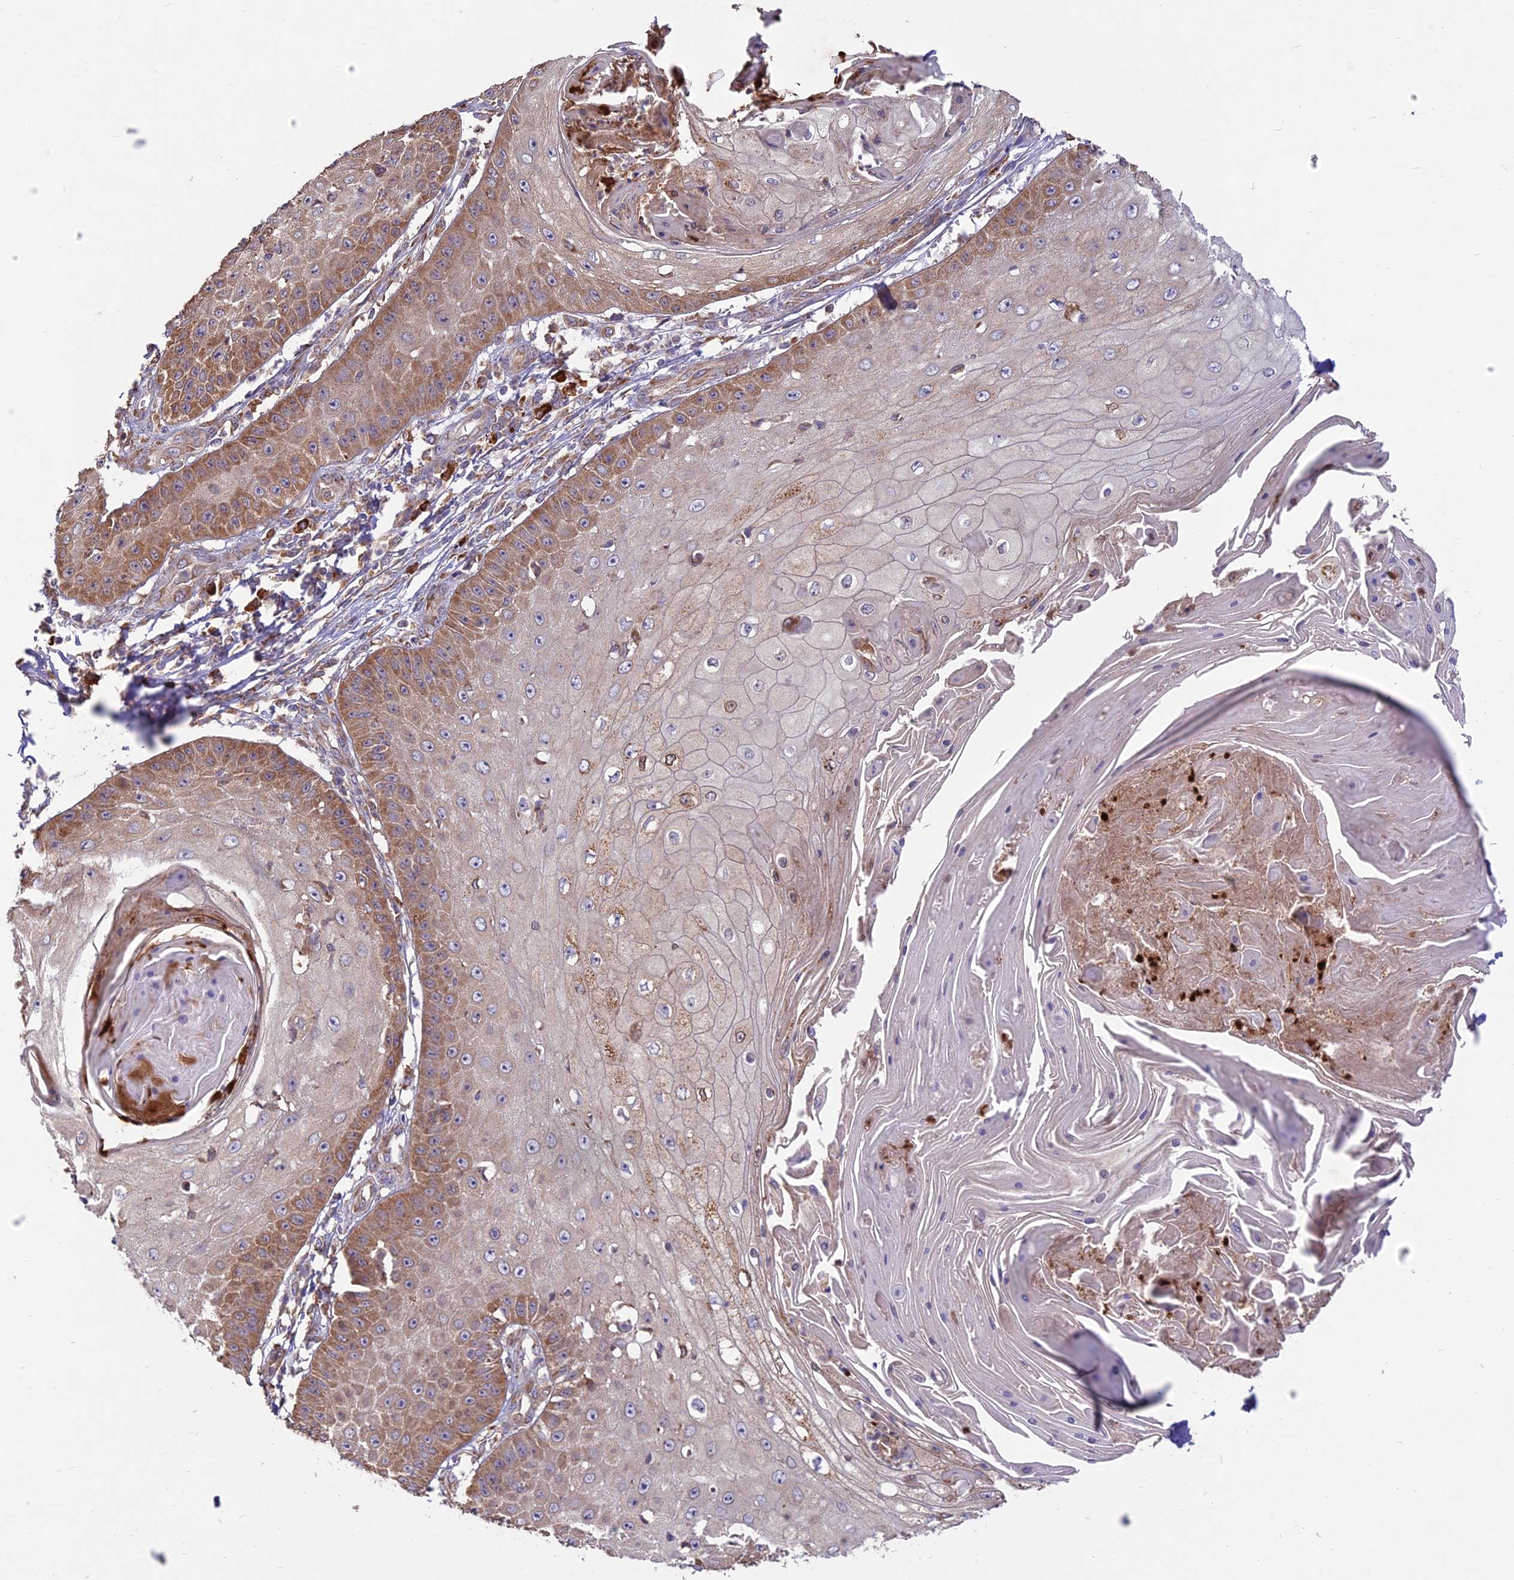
{"staining": {"intensity": "moderate", "quantity": "25%-75%", "location": "cytoplasmic/membranous"}, "tissue": "skin cancer", "cell_type": "Tumor cells", "image_type": "cancer", "snomed": [{"axis": "morphology", "description": "Squamous cell carcinoma, NOS"}, {"axis": "topography", "description": "Skin"}], "caption": "There is medium levels of moderate cytoplasmic/membranous positivity in tumor cells of skin cancer, as demonstrated by immunohistochemical staining (brown color).", "gene": "NXNL2", "patient": {"sex": "male", "age": 70}}